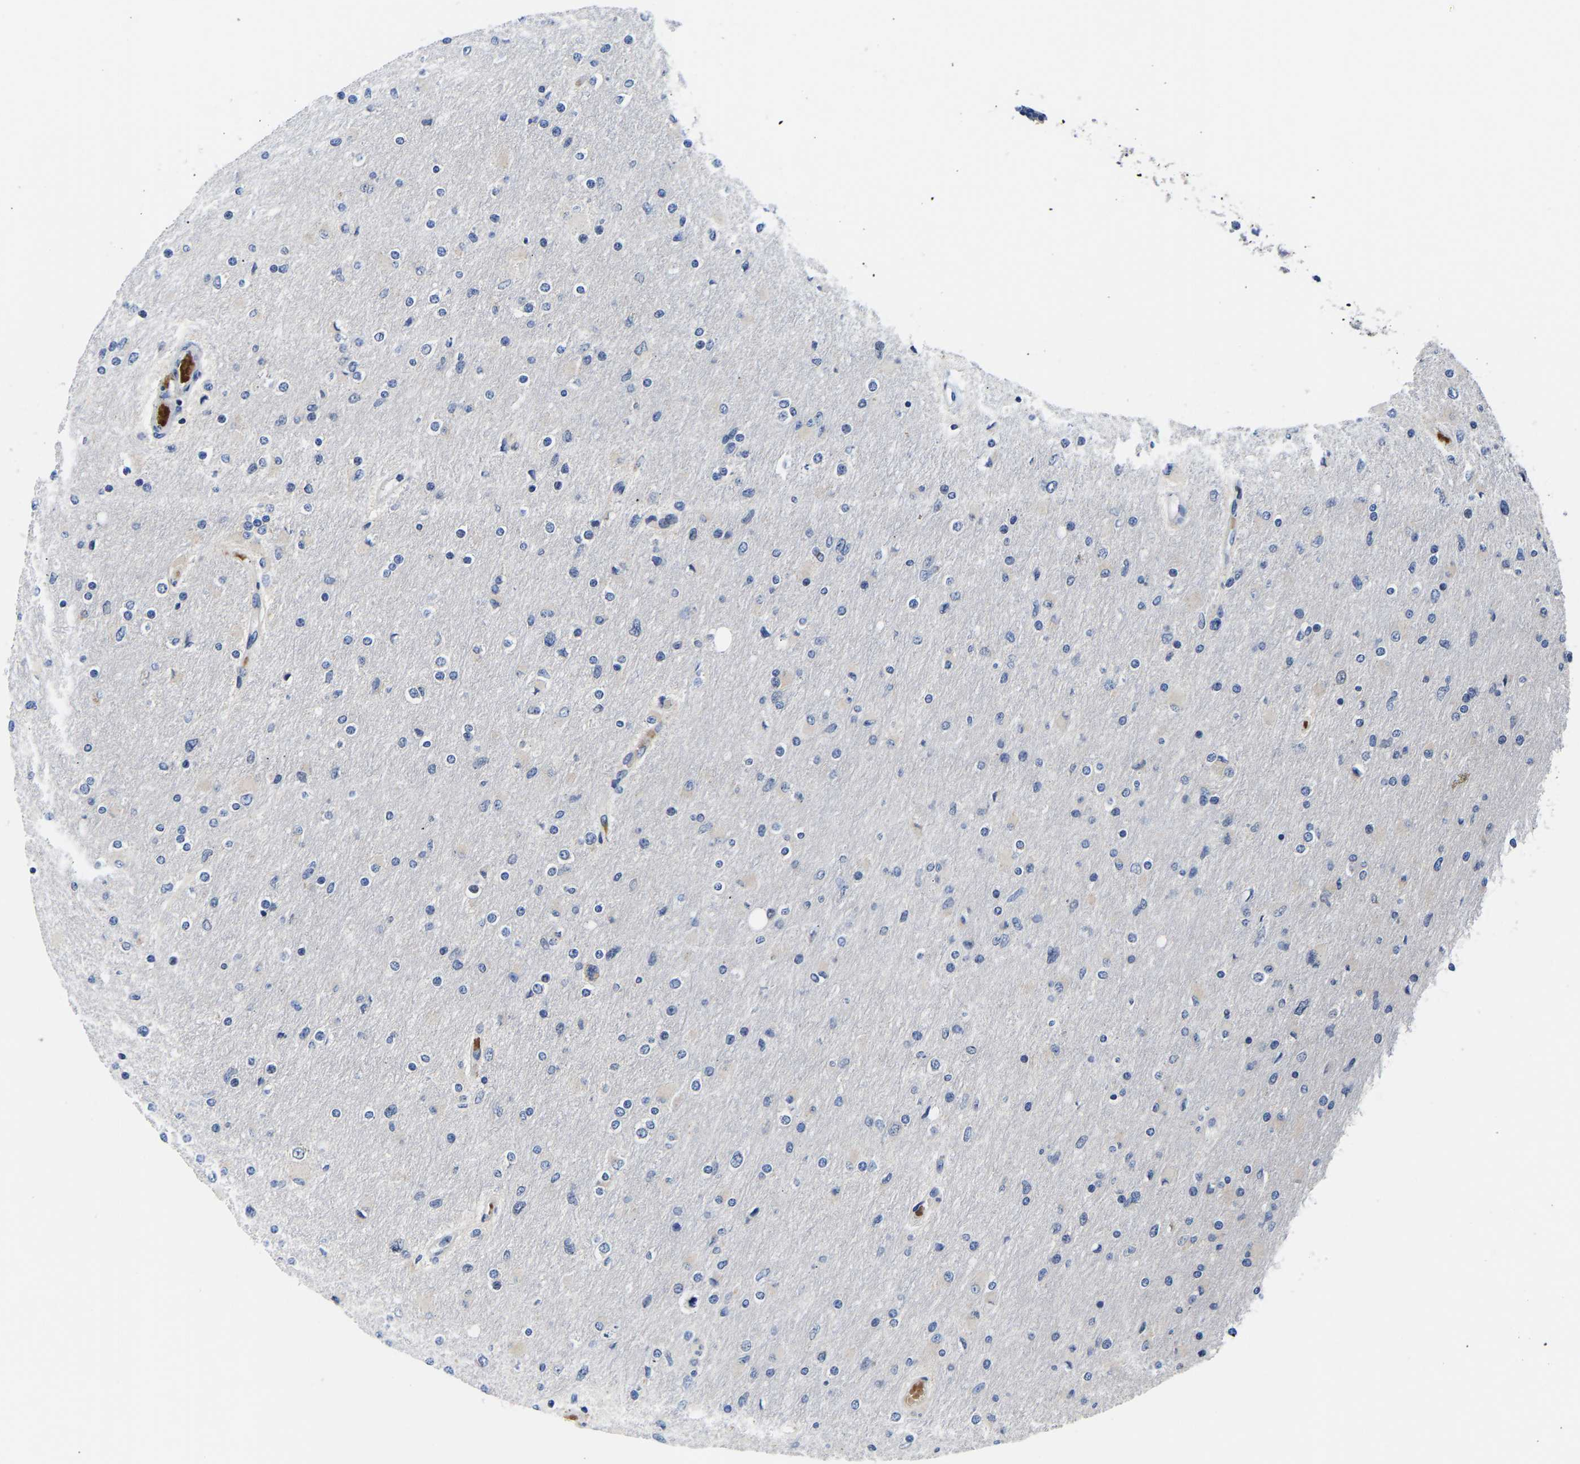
{"staining": {"intensity": "negative", "quantity": "none", "location": "none"}, "tissue": "glioma", "cell_type": "Tumor cells", "image_type": "cancer", "snomed": [{"axis": "morphology", "description": "Glioma, malignant, High grade"}, {"axis": "topography", "description": "Cerebral cortex"}], "caption": "DAB (3,3'-diaminobenzidine) immunohistochemical staining of human high-grade glioma (malignant) reveals no significant staining in tumor cells.", "gene": "RINT1", "patient": {"sex": "female", "age": 36}}